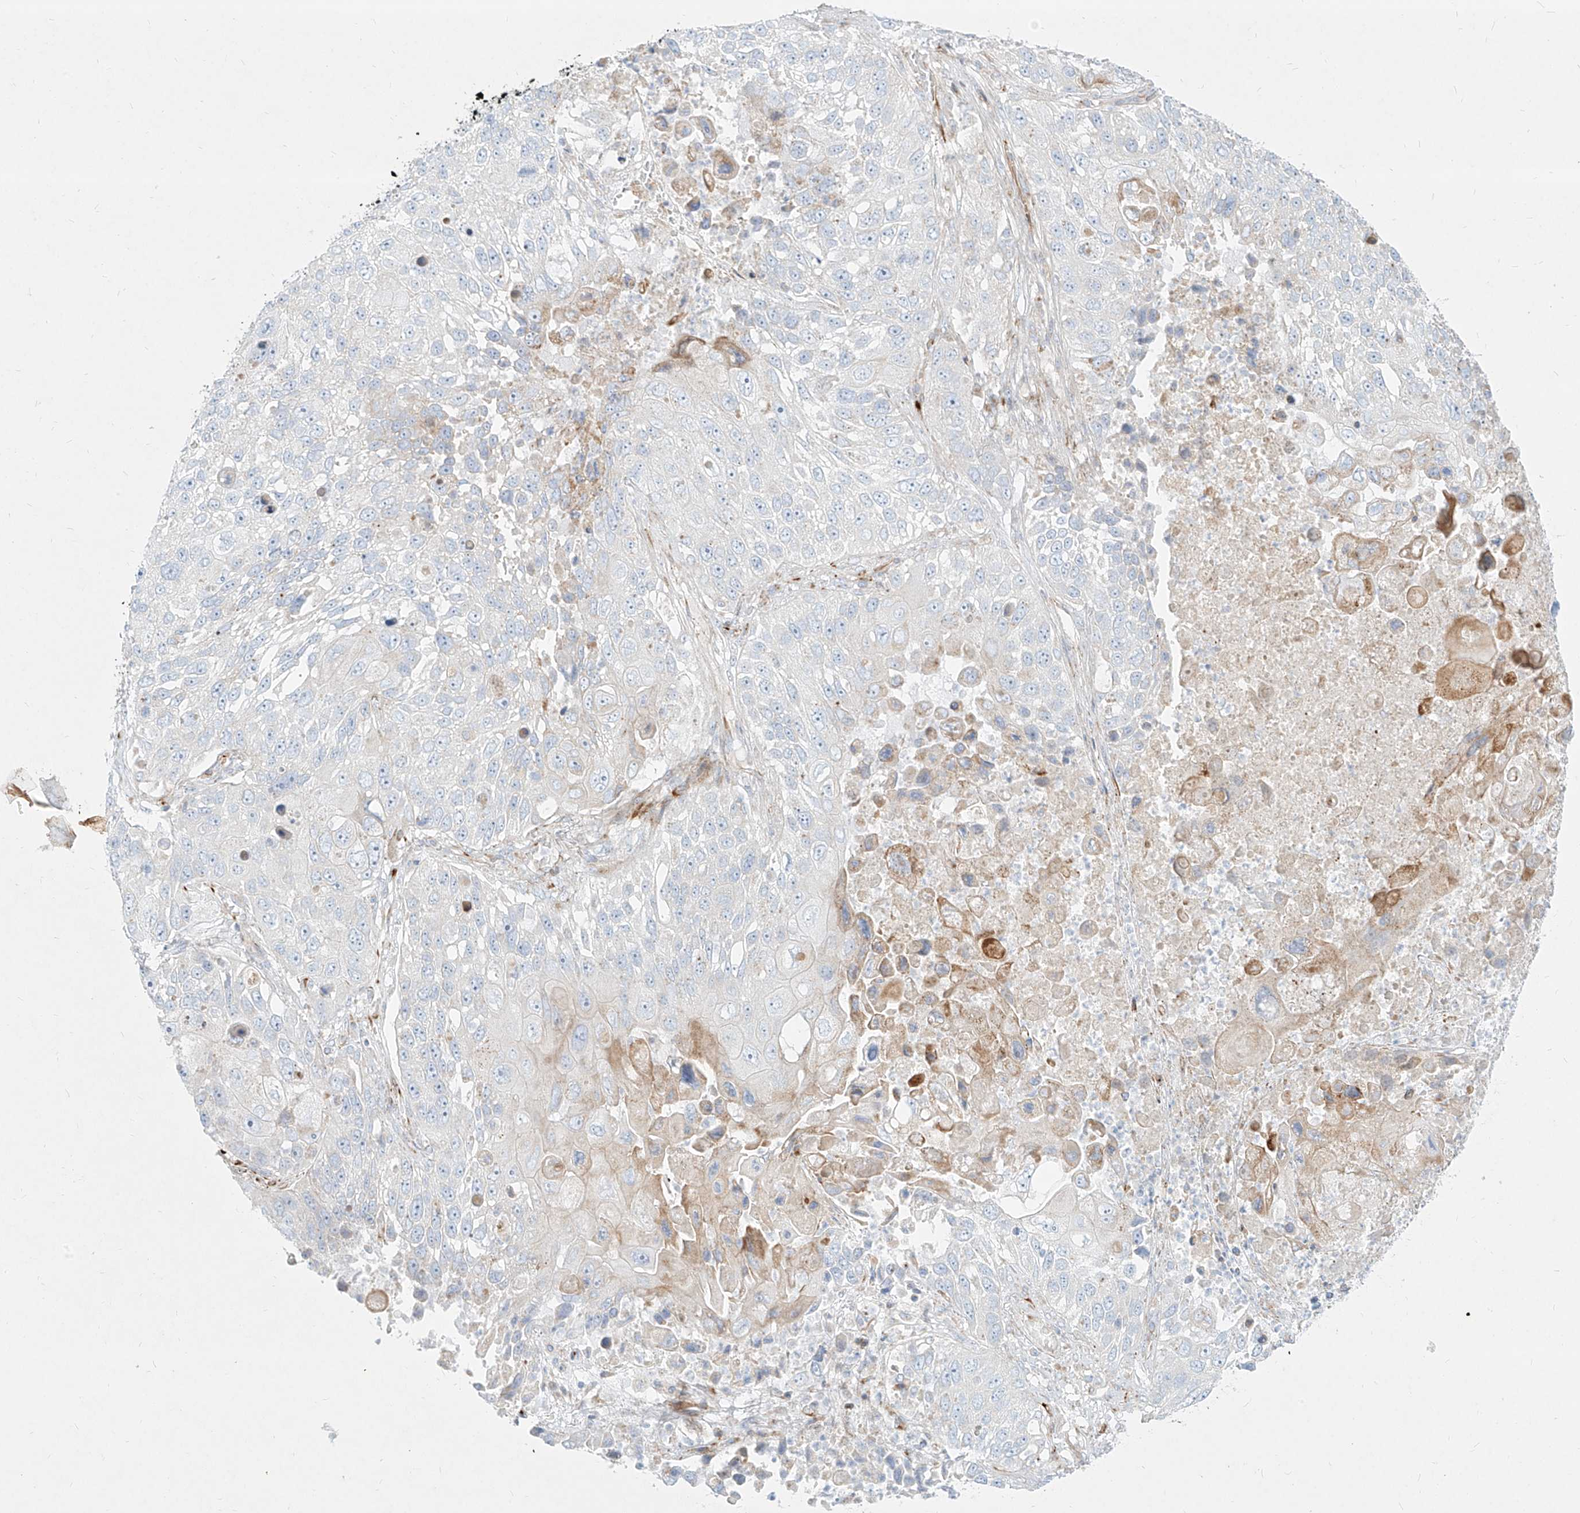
{"staining": {"intensity": "negative", "quantity": "none", "location": "none"}, "tissue": "lung cancer", "cell_type": "Tumor cells", "image_type": "cancer", "snomed": [{"axis": "morphology", "description": "Squamous cell carcinoma, NOS"}, {"axis": "topography", "description": "Lung"}], "caption": "Immunohistochemistry of lung cancer displays no positivity in tumor cells.", "gene": "MTX2", "patient": {"sex": "male", "age": 61}}